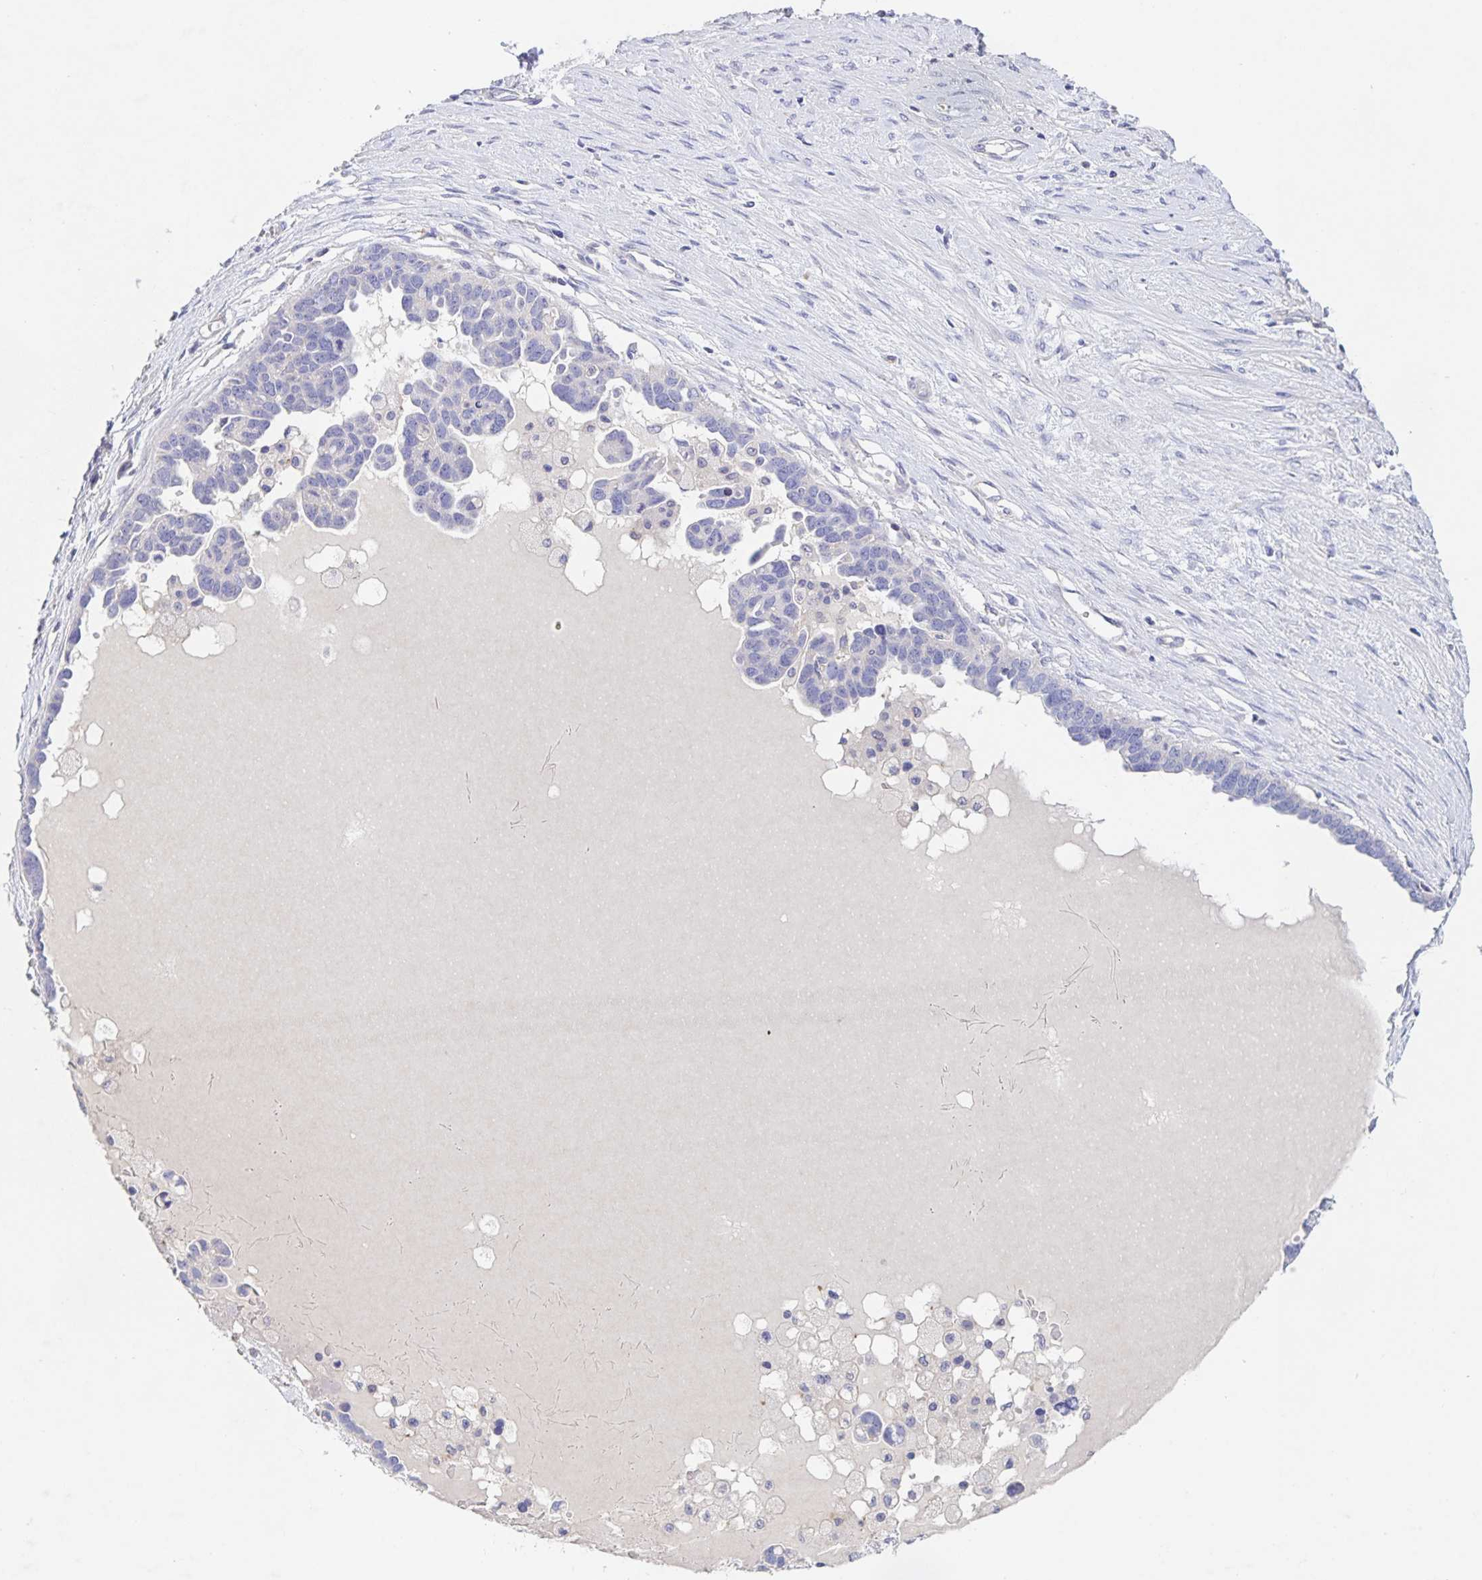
{"staining": {"intensity": "negative", "quantity": "none", "location": "none"}, "tissue": "ovarian cancer", "cell_type": "Tumor cells", "image_type": "cancer", "snomed": [{"axis": "morphology", "description": "Cystadenocarcinoma, serous, NOS"}, {"axis": "topography", "description": "Ovary"}], "caption": "This is an immunohistochemistry (IHC) image of serous cystadenocarcinoma (ovarian). There is no staining in tumor cells.", "gene": "CDC42BPG", "patient": {"sex": "female", "age": 54}}